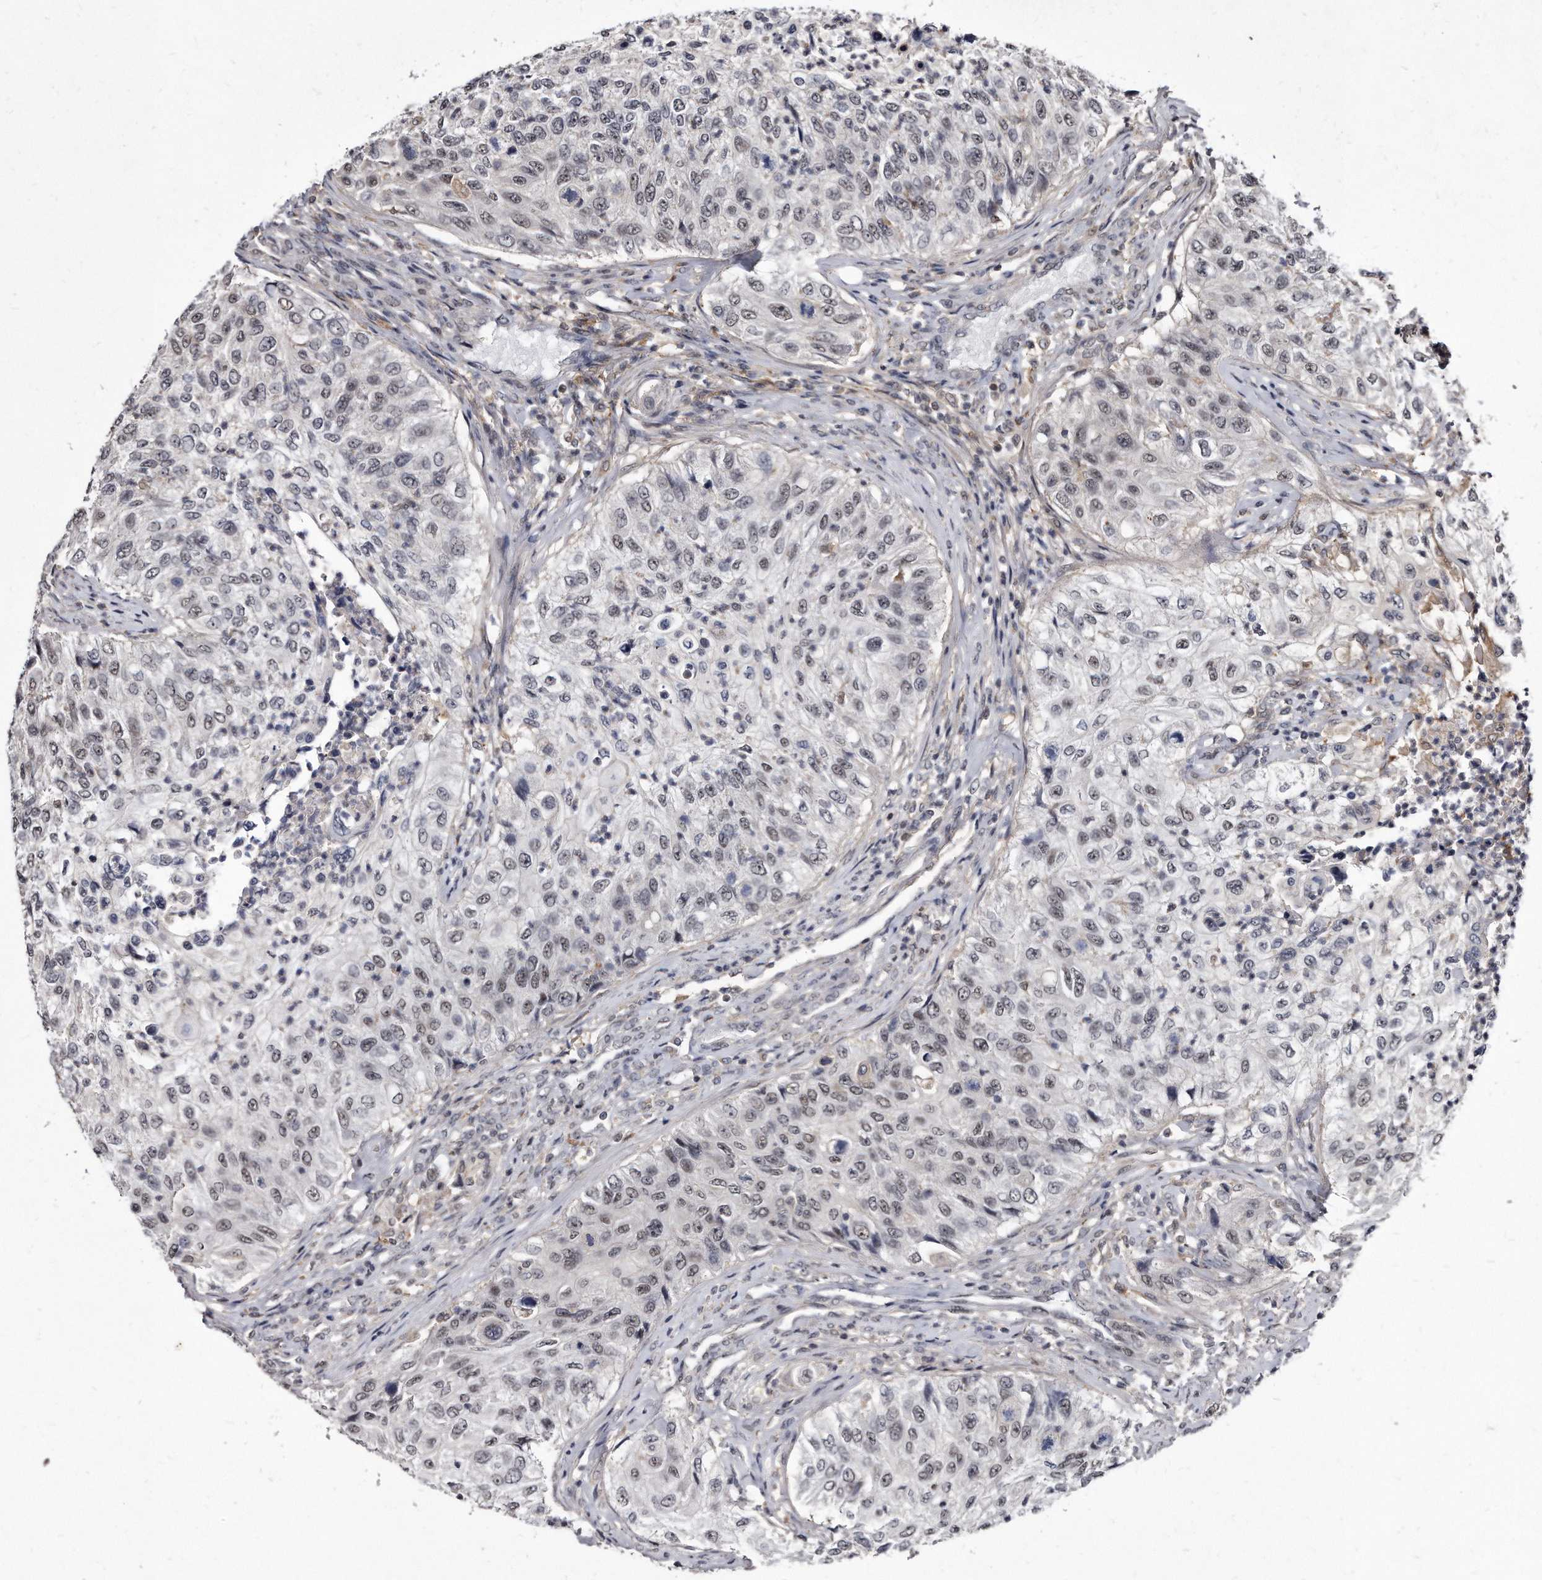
{"staining": {"intensity": "weak", "quantity": "<25%", "location": "nuclear"}, "tissue": "urothelial cancer", "cell_type": "Tumor cells", "image_type": "cancer", "snomed": [{"axis": "morphology", "description": "Urothelial carcinoma, High grade"}, {"axis": "topography", "description": "Urinary bladder"}], "caption": "The immunohistochemistry micrograph has no significant staining in tumor cells of urothelial carcinoma (high-grade) tissue.", "gene": "KLHDC3", "patient": {"sex": "female", "age": 60}}